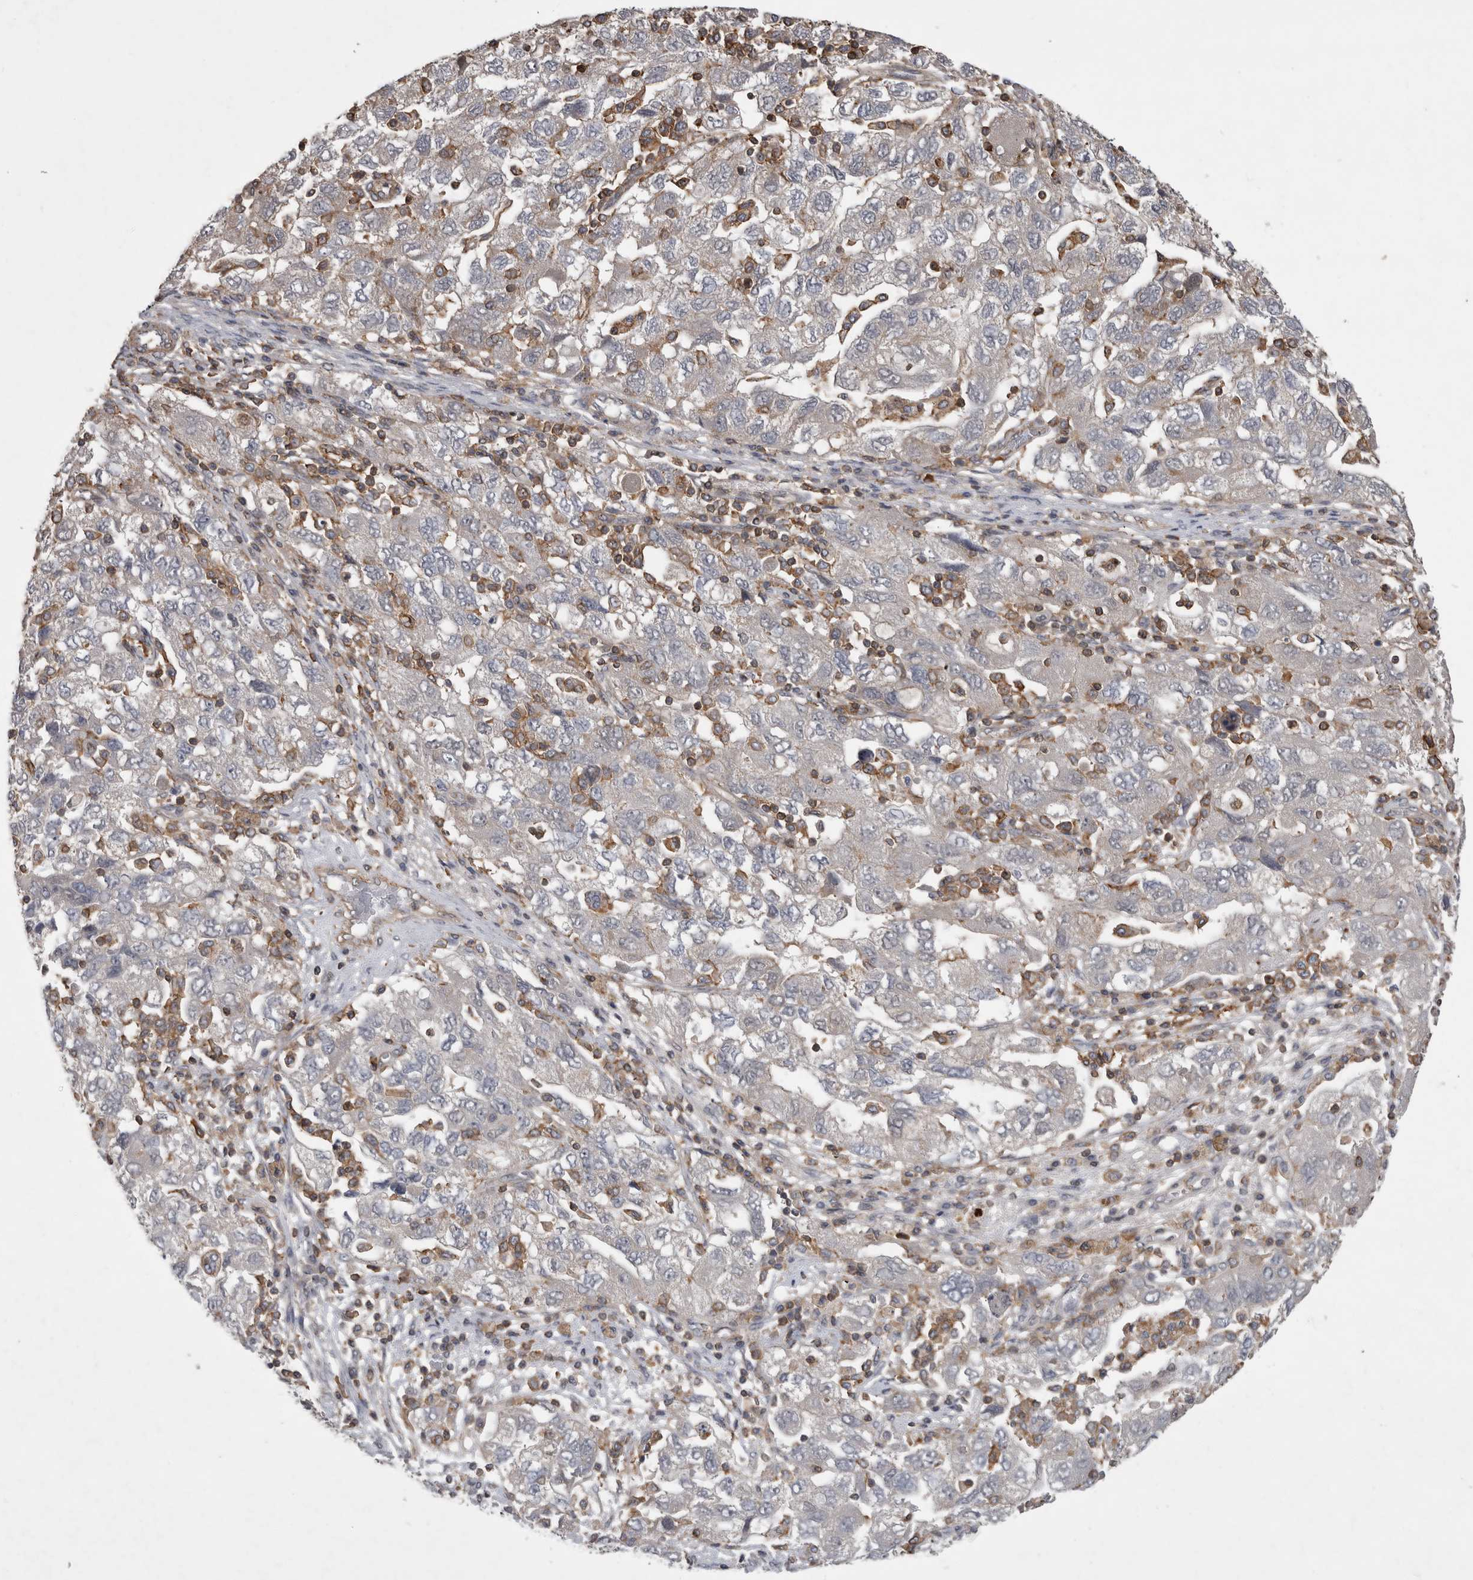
{"staining": {"intensity": "negative", "quantity": "none", "location": "none"}, "tissue": "ovarian cancer", "cell_type": "Tumor cells", "image_type": "cancer", "snomed": [{"axis": "morphology", "description": "Carcinoma, NOS"}, {"axis": "morphology", "description": "Cystadenocarcinoma, serous, NOS"}, {"axis": "topography", "description": "Ovary"}], "caption": "Immunohistochemical staining of human serous cystadenocarcinoma (ovarian) exhibits no significant staining in tumor cells. (DAB (3,3'-diaminobenzidine) IHC visualized using brightfield microscopy, high magnification).", "gene": "SPATA48", "patient": {"sex": "female", "age": 69}}